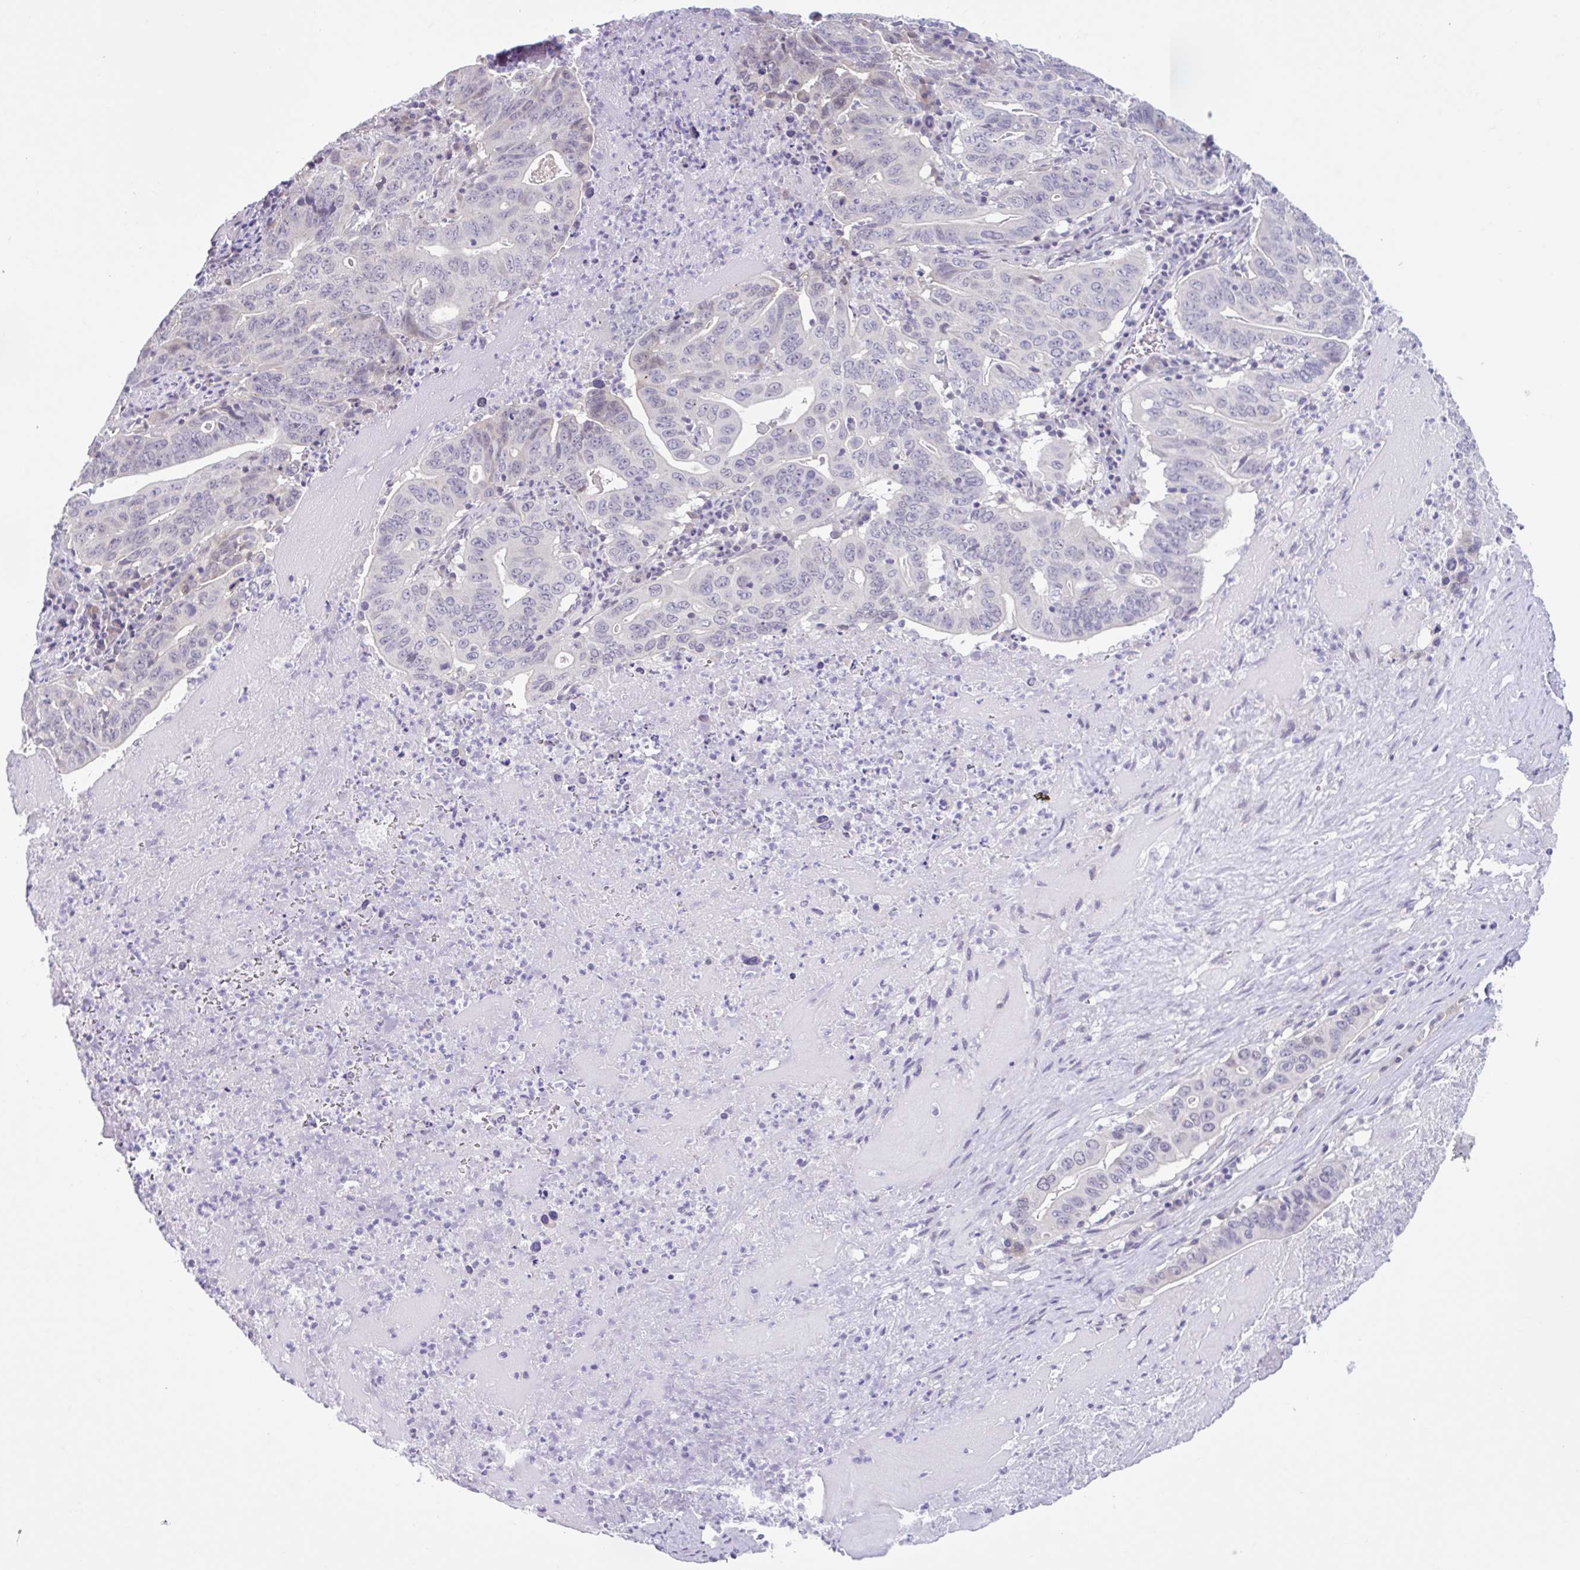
{"staining": {"intensity": "negative", "quantity": "none", "location": "none"}, "tissue": "lung cancer", "cell_type": "Tumor cells", "image_type": "cancer", "snomed": [{"axis": "morphology", "description": "Adenocarcinoma, NOS"}, {"axis": "topography", "description": "Lung"}], "caption": "Protein analysis of lung cancer exhibits no significant positivity in tumor cells.", "gene": "FAM153A", "patient": {"sex": "female", "age": 60}}